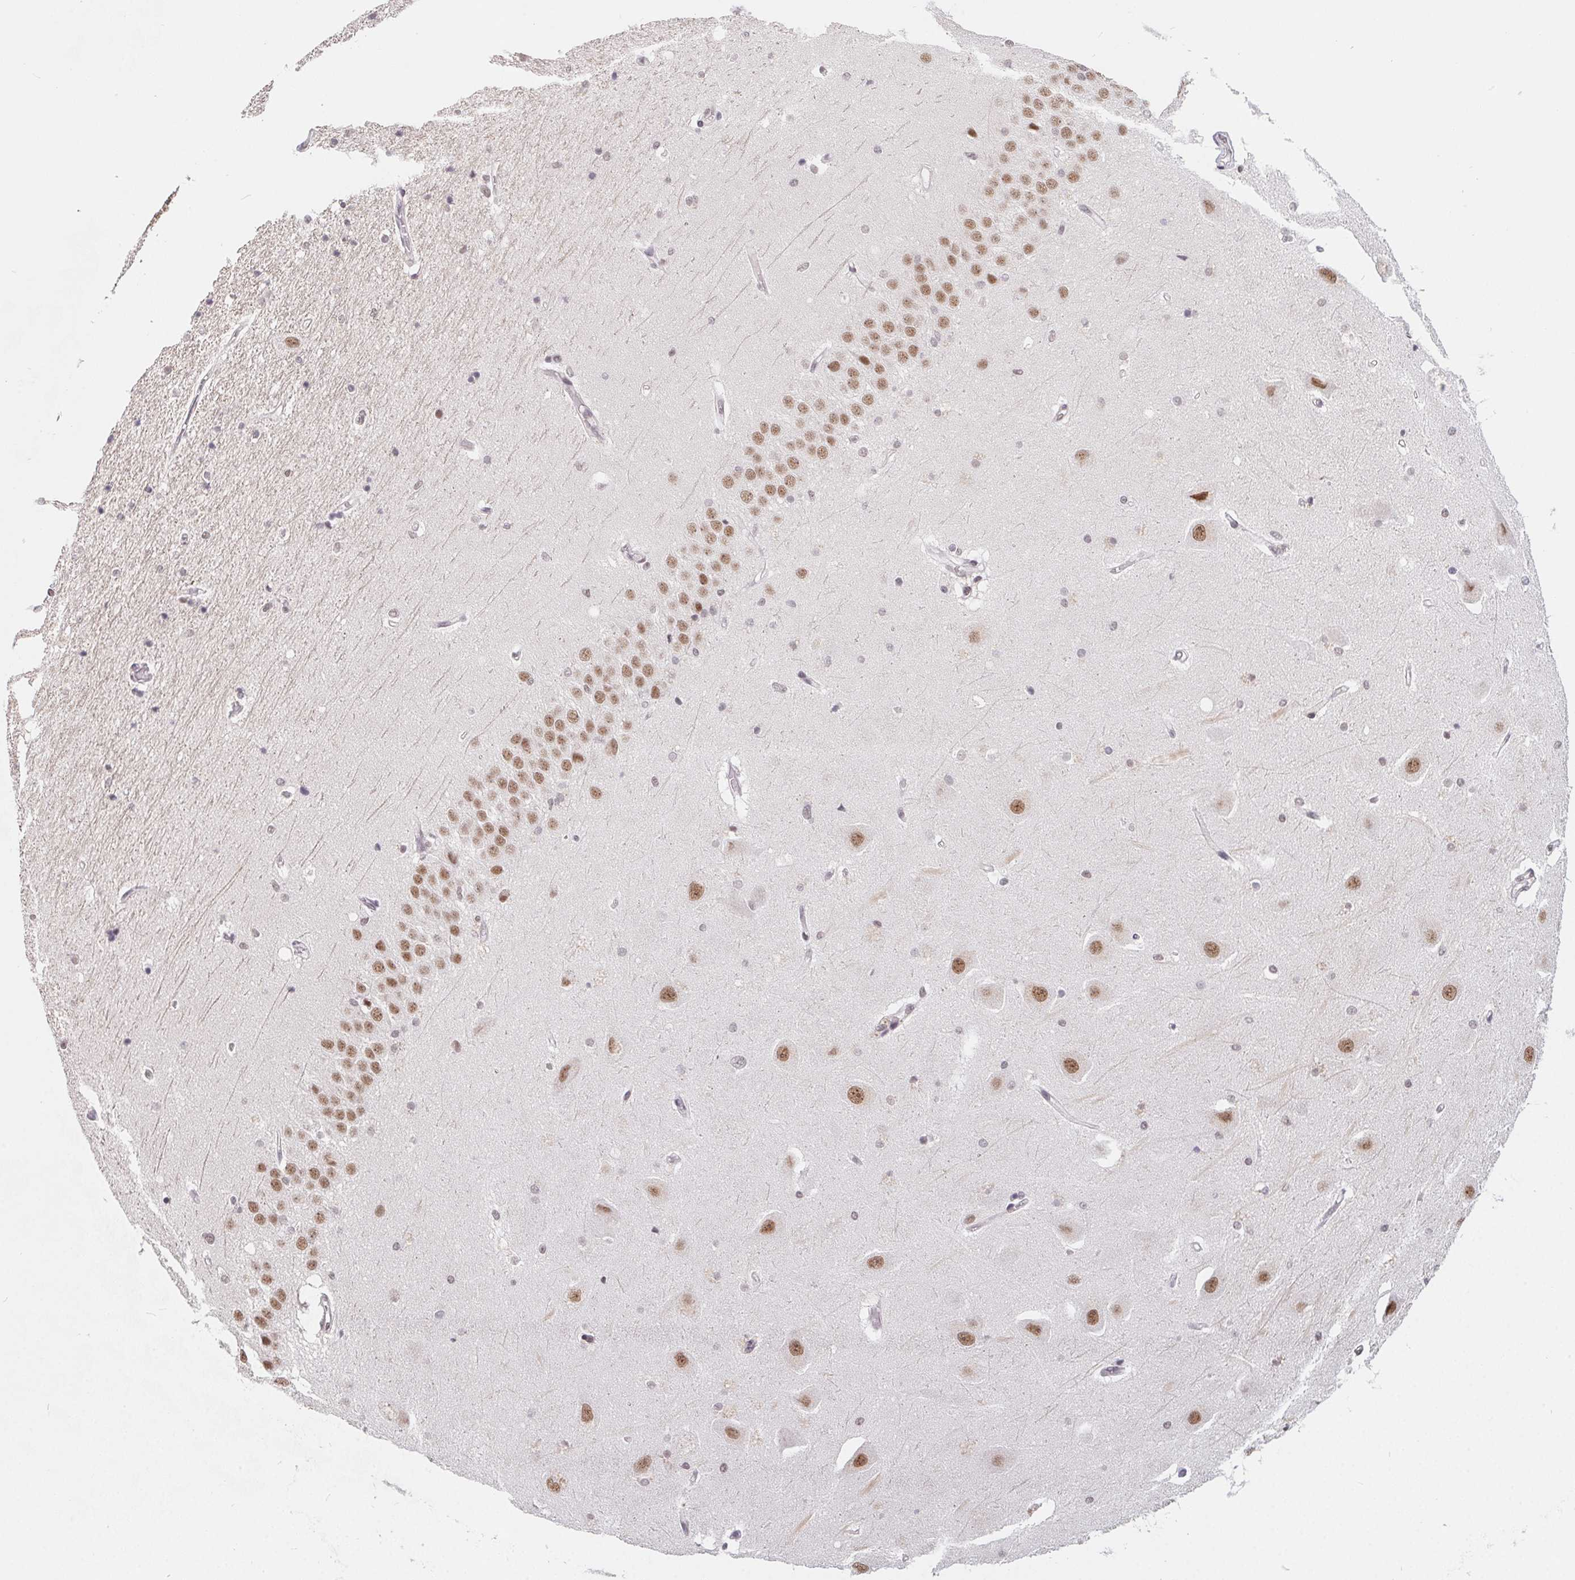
{"staining": {"intensity": "weak", "quantity": "<25%", "location": "nuclear"}, "tissue": "hippocampus", "cell_type": "Glial cells", "image_type": "normal", "snomed": [{"axis": "morphology", "description": "Normal tissue, NOS"}, {"axis": "topography", "description": "Hippocampus"}], "caption": "This is an IHC histopathology image of normal human hippocampus. There is no expression in glial cells.", "gene": "TCERG1", "patient": {"sex": "male", "age": 63}}